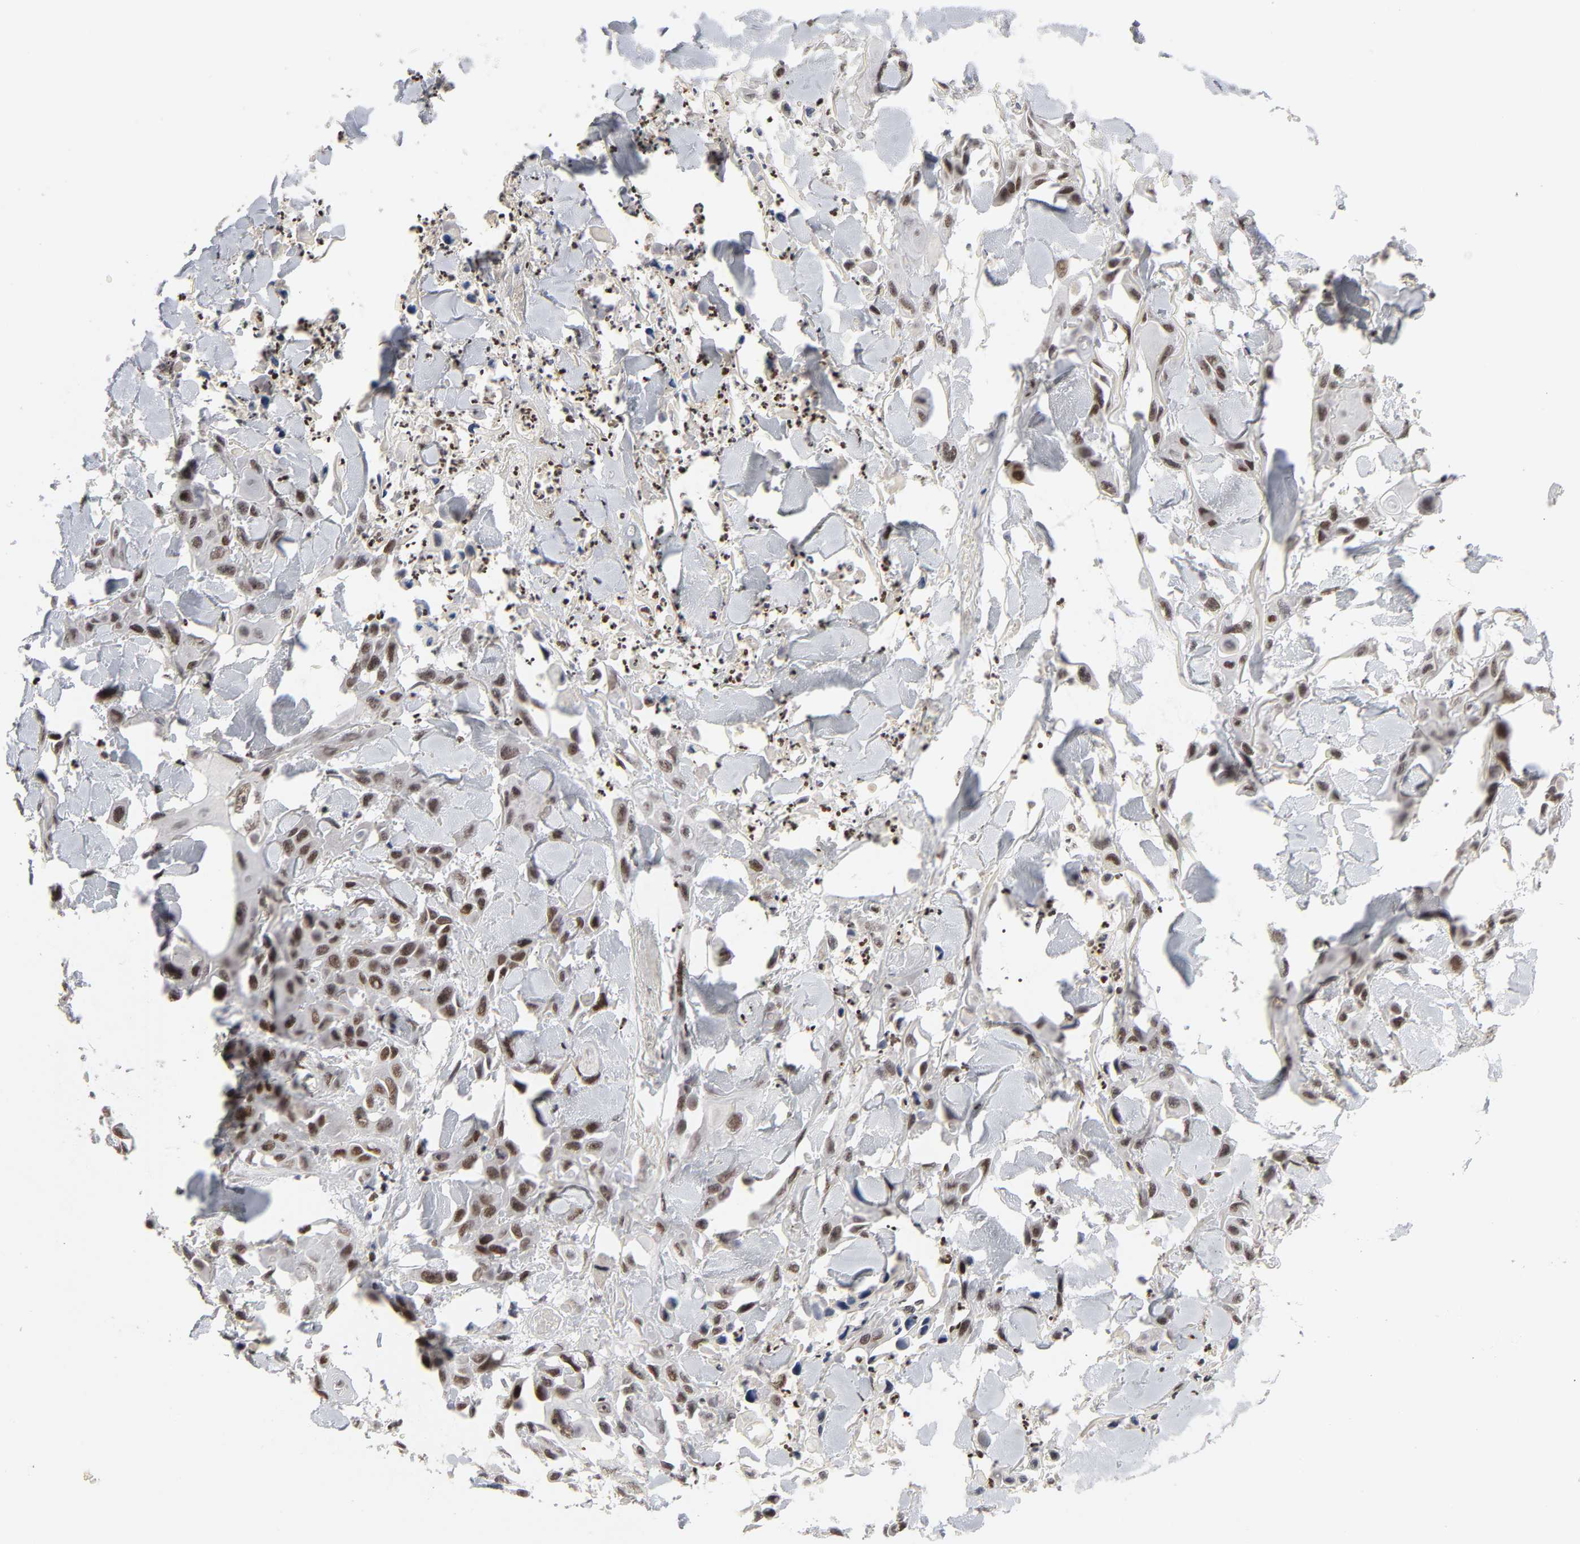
{"staining": {"intensity": "moderate", "quantity": ">75%", "location": "nuclear"}, "tissue": "skin cancer", "cell_type": "Tumor cells", "image_type": "cancer", "snomed": [{"axis": "morphology", "description": "Squamous cell carcinoma, NOS"}, {"axis": "topography", "description": "Skin"}, {"axis": "topography", "description": "Anal"}], "caption": "Skin cancer (squamous cell carcinoma) was stained to show a protein in brown. There is medium levels of moderate nuclear expression in about >75% of tumor cells.", "gene": "CREBBP", "patient": {"sex": "female", "age": 55}}